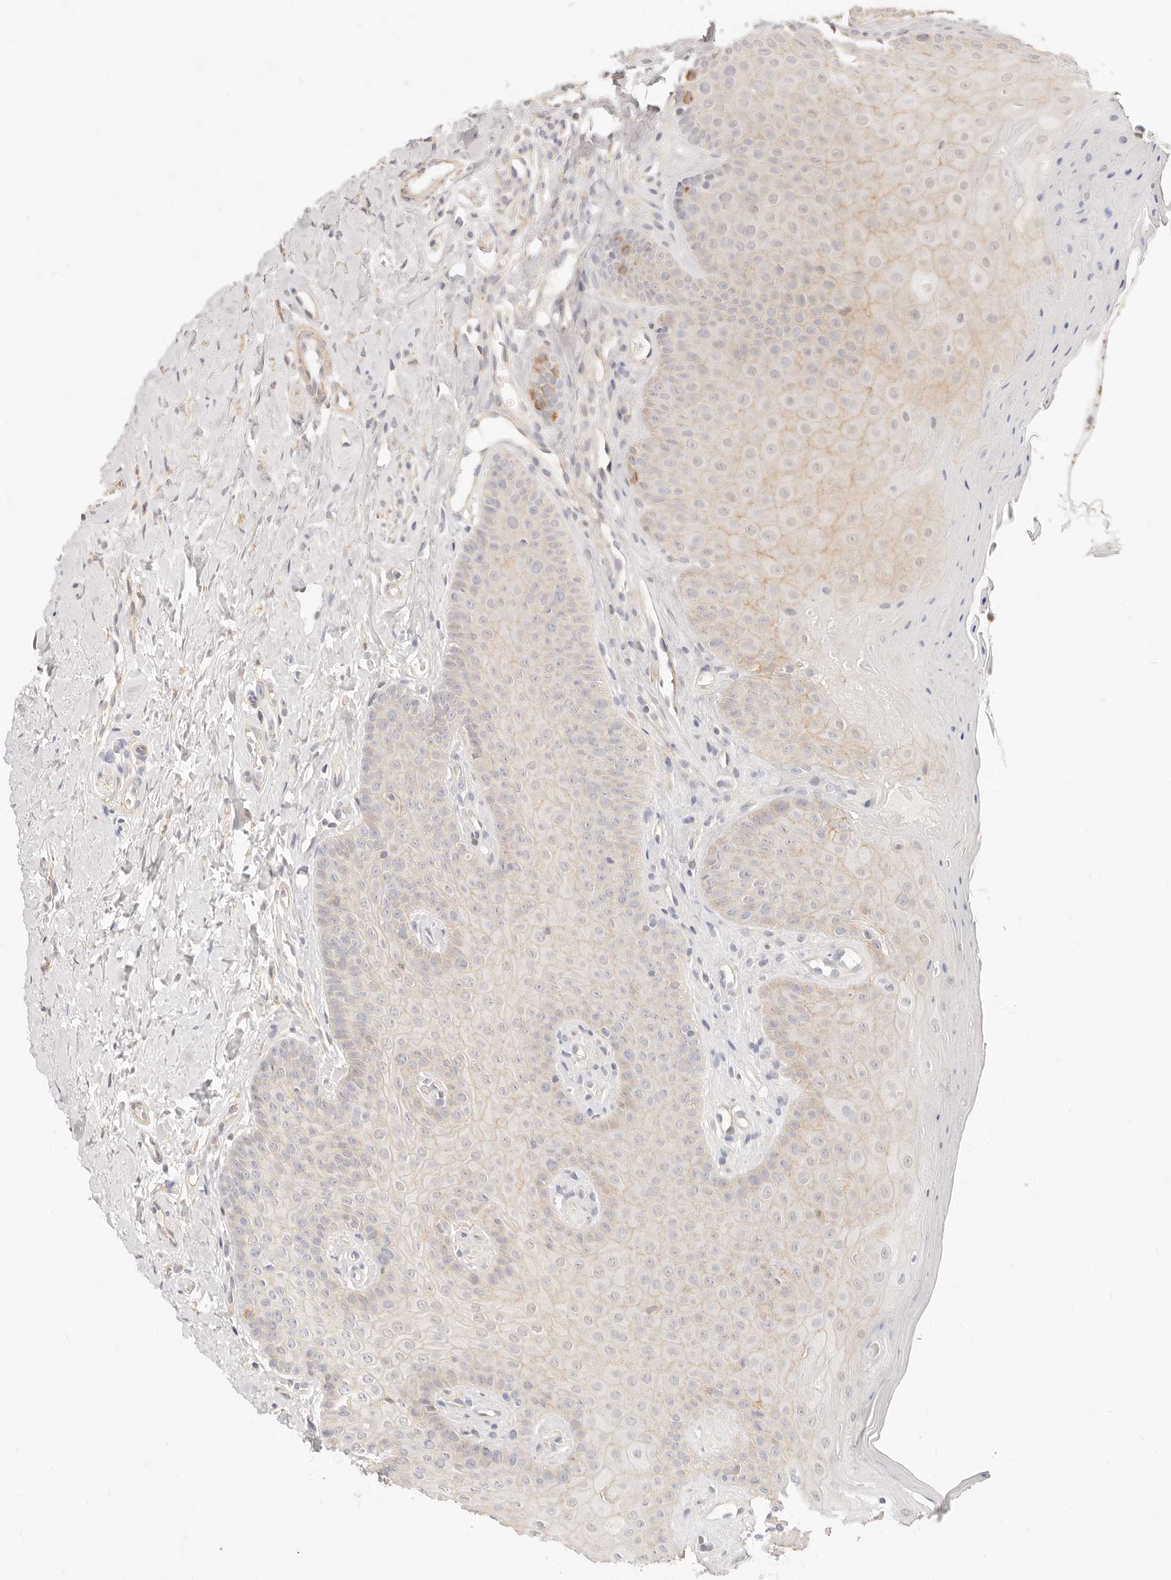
{"staining": {"intensity": "weak", "quantity": "<25%", "location": "cytoplasmic/membranous"}, "tissue": "oral mucosa", "cell_type": "Squamous epithelial cells", "image_type": "normal", "snomed": [{"axis": "morphology", "description": "Normal tissue, NOS"}, {"axis": "topography", "description": "Oral tissue"}], "caption": "Squamous epithelial cells show no significant protein expression in unremarkable oral mucosa.", "gene": "UBXN10", "patient": {"sex": "female", "age": 31}}